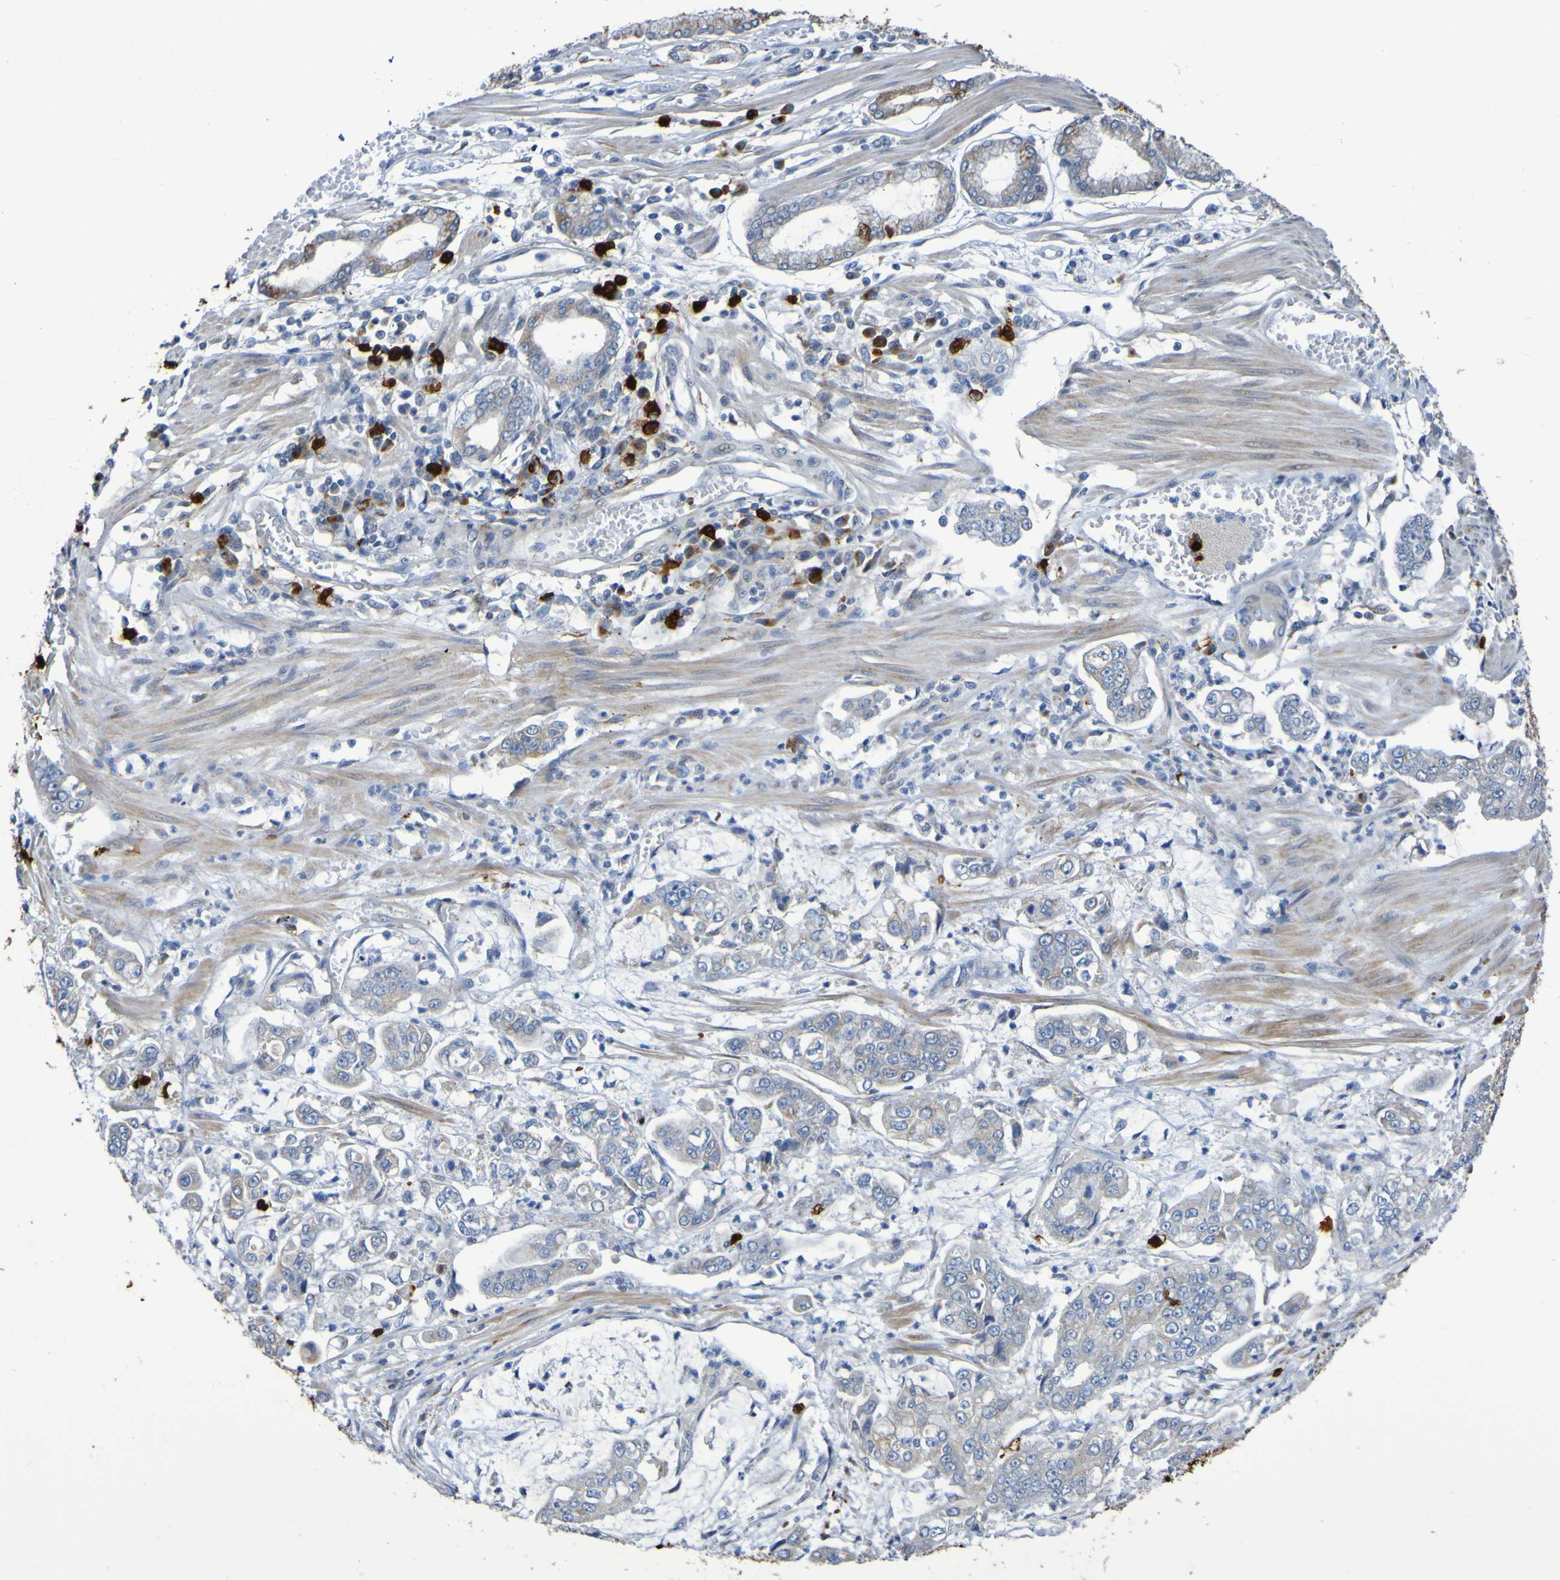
{"staining": {"intensity": "weak", "quantity": "25%-75%", "location": "cytoplasmic/membranous"}, "tissue": "stomach cancer", "cell_type": "Tumor cells", "image_type": "cancer", "snomed": [{"axis": "morphology", "description": "Adenocarcinoma, NOS"}, {"axis": "topography", "description": "Stomach"}], "caption": "Protein staining exhibits weak cytoplasmic/membranous expression in approximately 25%-75% of tumor cells in adenocarcinoma (stomach).", "gene": "C11orf24", "patient": {"sex": "male", "age": 76}}